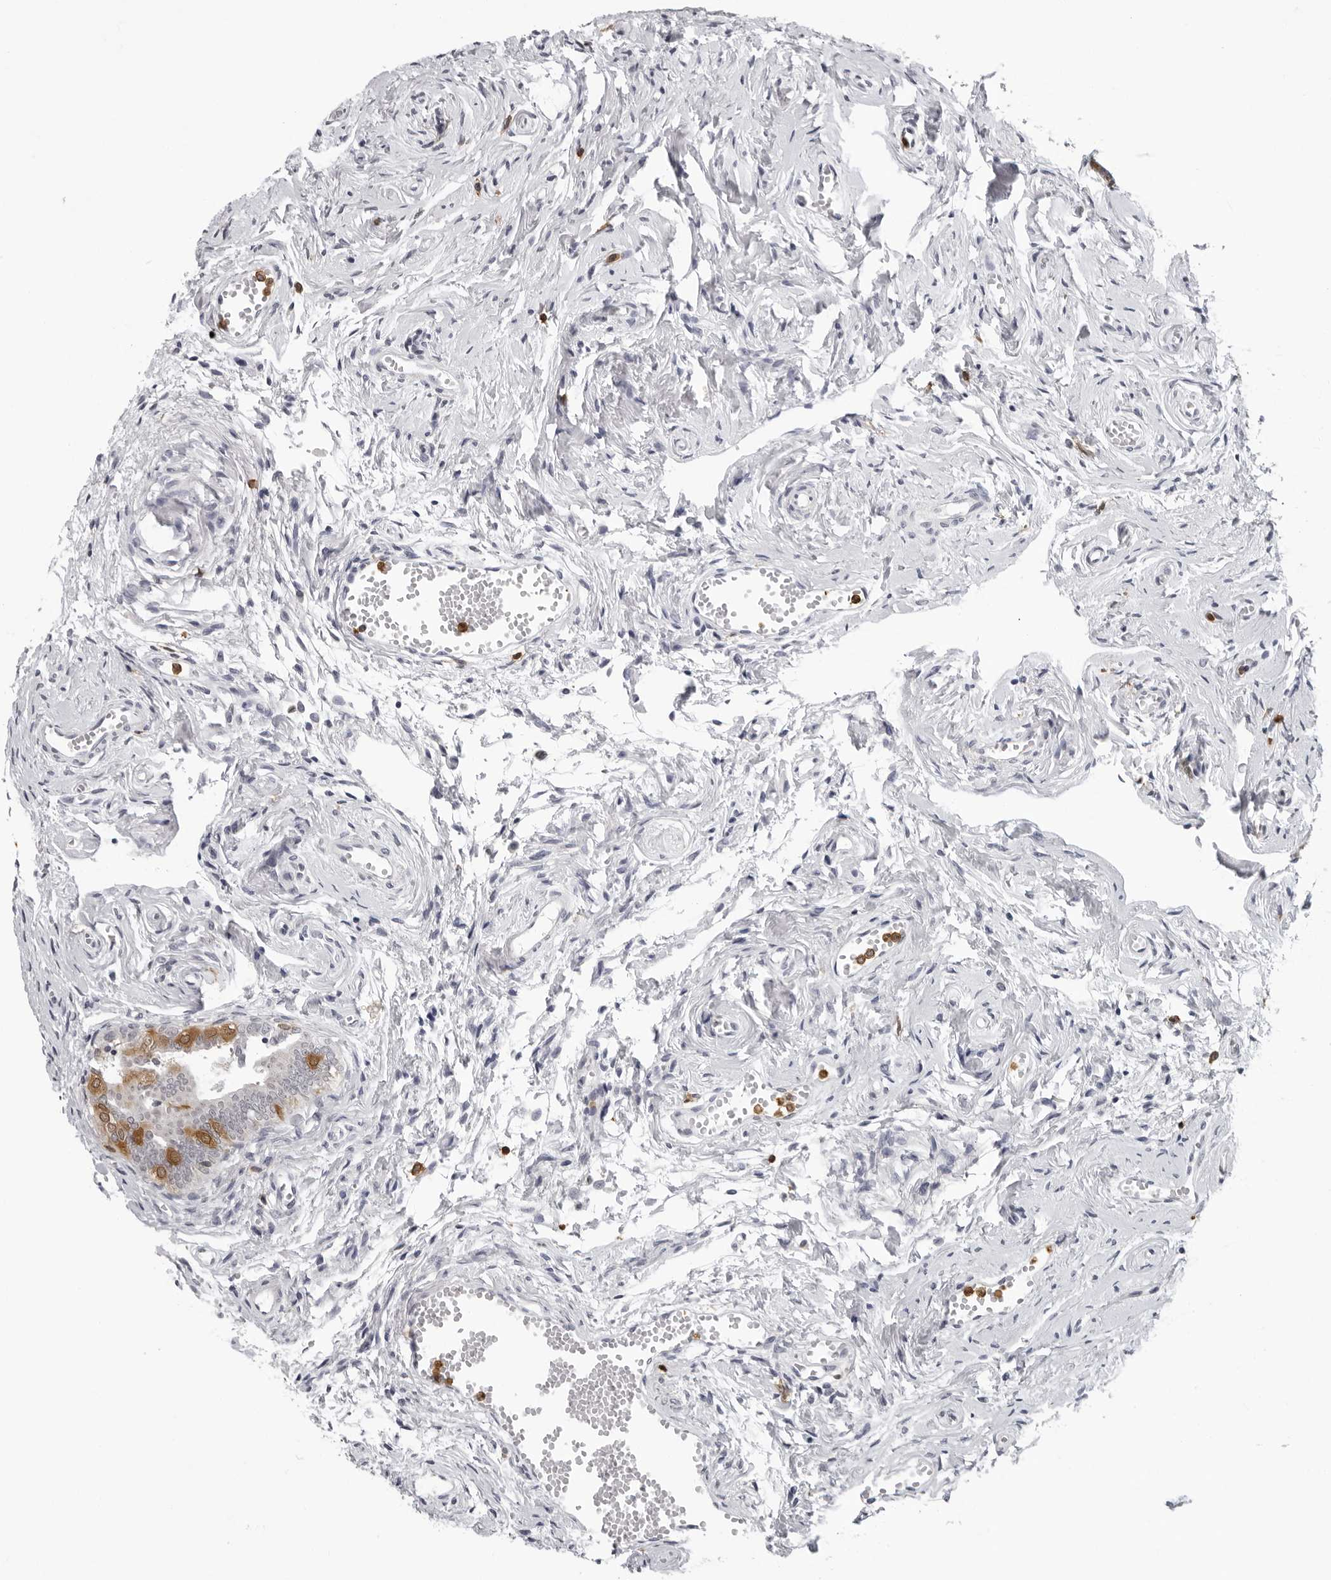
{"staining": {"intensity": "moderate", "quantity": "<25%", "location": "cytoplasmic/membranous,nuclear"}, "tissue": "fallopian tube", "cell_type": "Glandular cells", "image_type": "normal", "snomed": [{"axis": "morphology", "description": "Normal tissue, NOS"}, {"axis": "topography", "description": "Fallopian tube"}], "caption": "IHC histopathology image of normal fallopian tube stained for a protein (brown), which demonstrates low levels of moderate cytoplasmic/membranous,nuclear staining in approximately <25% of glandular cells.", "gene": "HSPH1", "patient": {"sex": "female", "age": 71}}